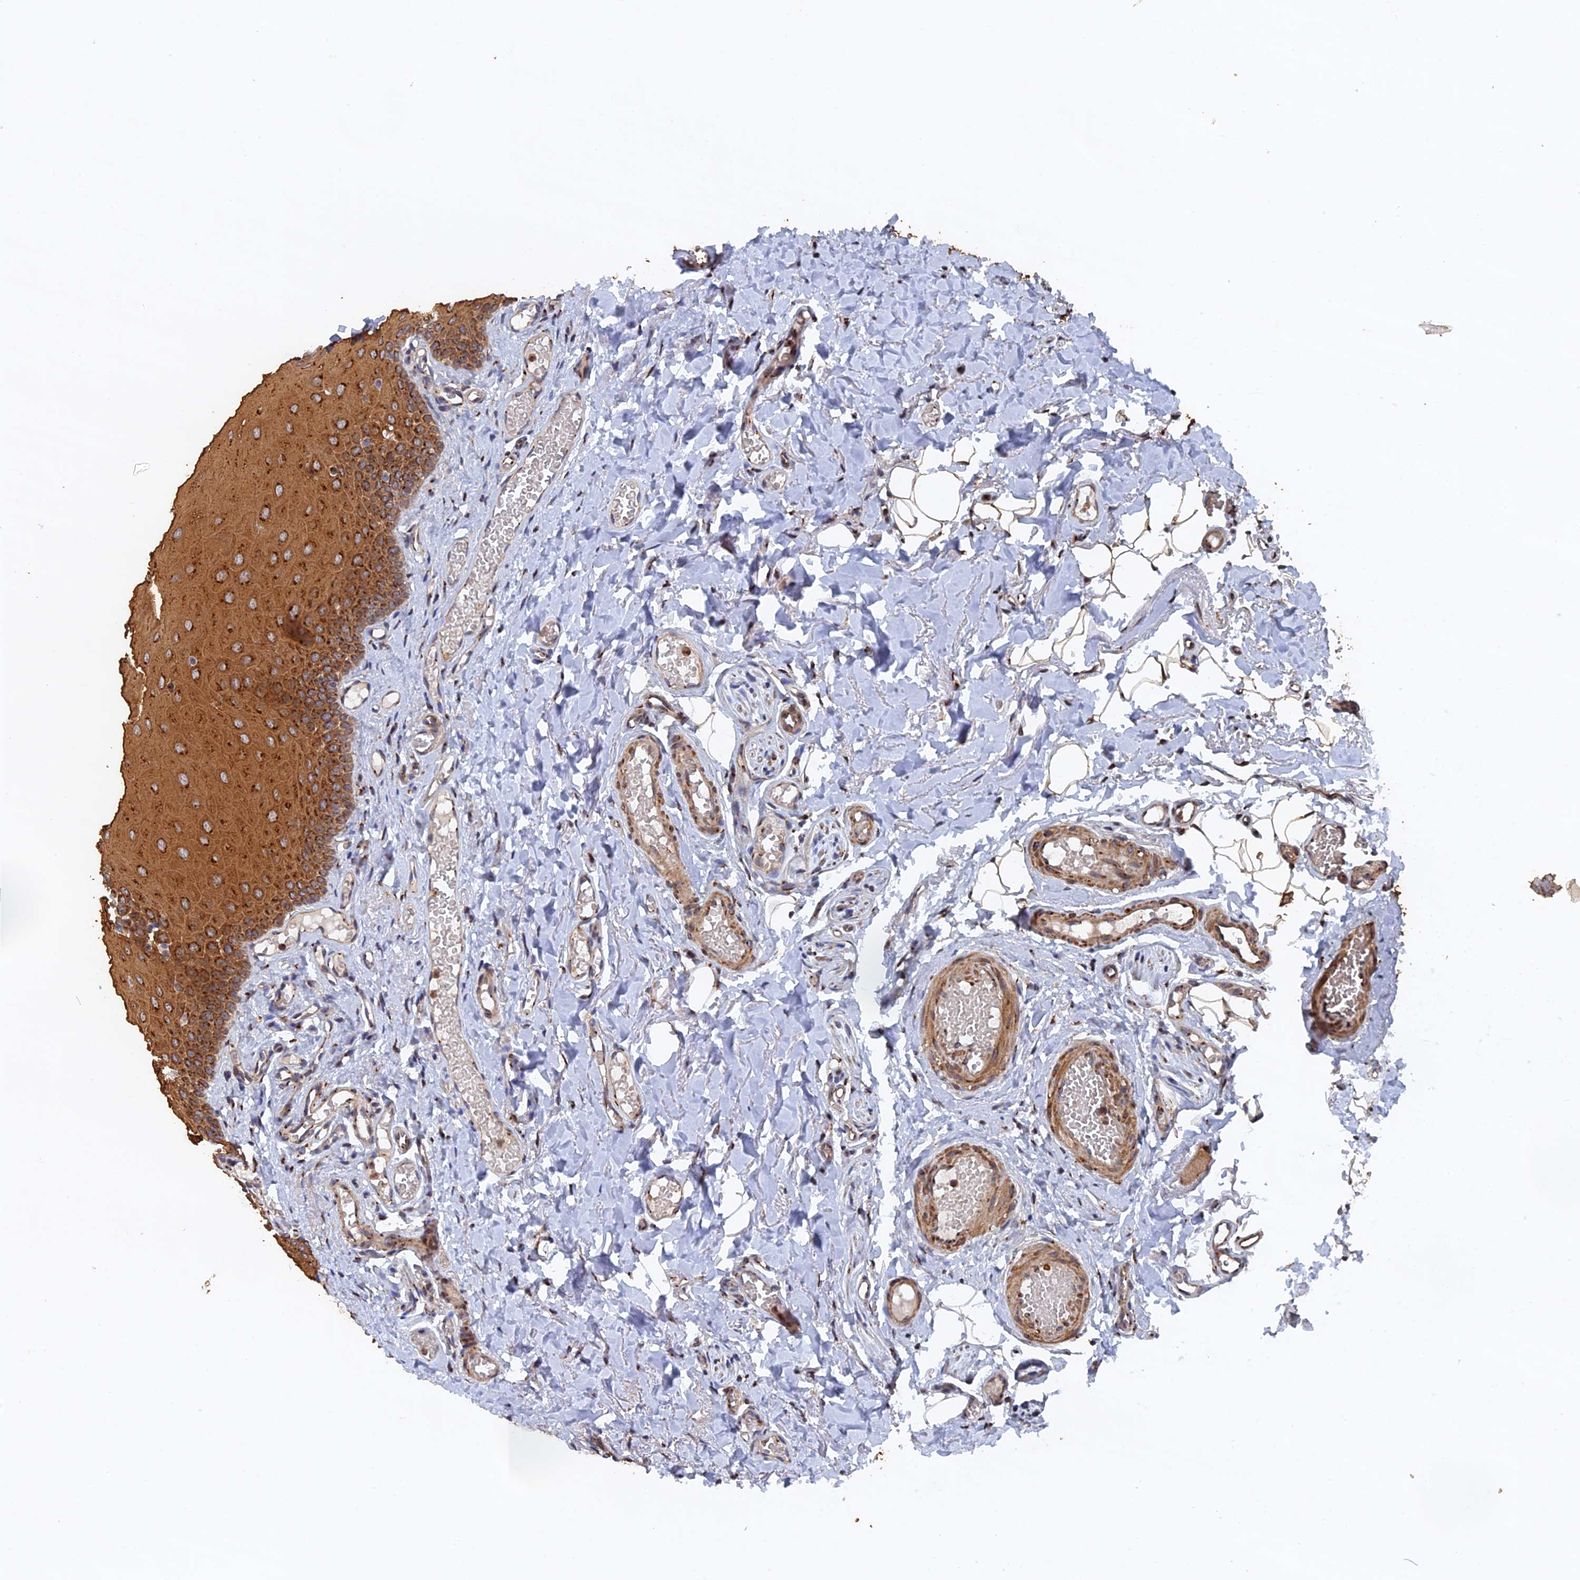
{"staining": {"intensity": "strong", "quantity": ">75%", "location": "cytoplasmic/membranous"}, "tissue": "oral mucosa", "cell_type": "Squamous epithelial cells", "image_type": "normal", "snomed": [{"axis": "morphology", "description": "Normal tissue, NOS"}, {"axis": "topography", "description": "Oral tissue"}], "caption": "A photomicrograph showing strong cytoplasmic/membranous staining in about >75% of squamous epithelial cells in normal oral mucosa, as visualized by brown immunohistochemical staining.", "gene": "VPS37C", "patient": {"sex": "female", "age": 70}}